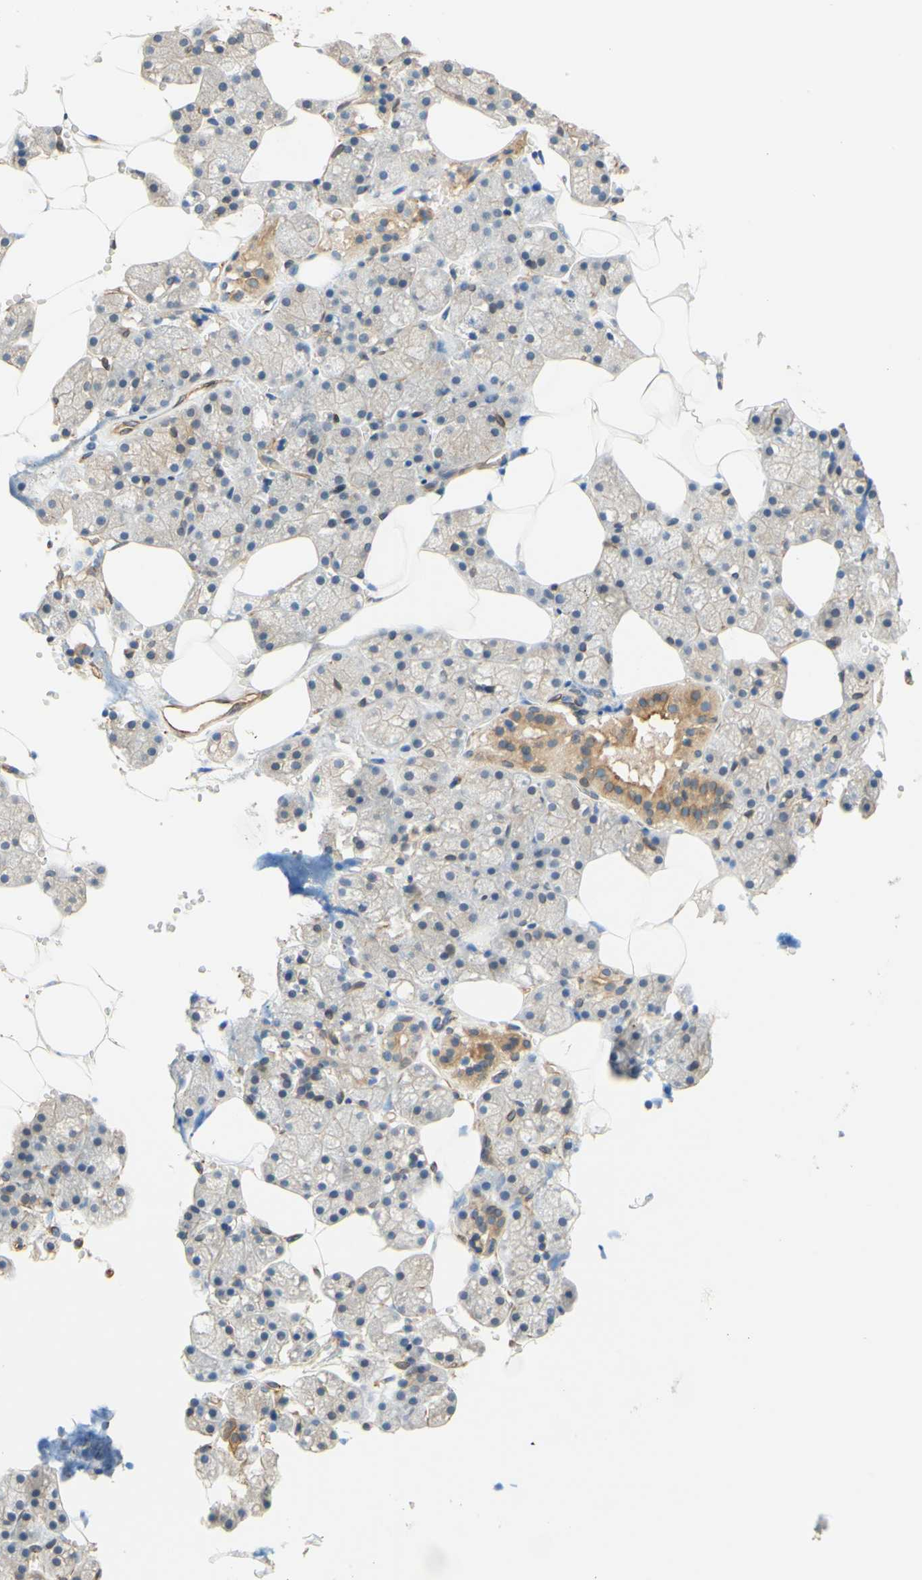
{"staining": {"intensity": "weak", "quantity": "<25%", "location": "cytoplasmic/membranous"}, "tissue": "salivary gland", "cell_type": "Glandular cells", "image_type": "normal", "snomed": [{"axis": "morphology", "description": "Normal tissue, NOS"}, {"axis": "topography", "description": "Salivary gland"}], "caption": "IHC of benign salivary gland displays no positivity in glandular cells. (Stains: DAB immunohistochemistry with hematoxylin counter stain, Microscopy: brightfield microscopy at high magnification).", "gene": "ENDOD1", "patient": {"sex": "male", "age": 62}}